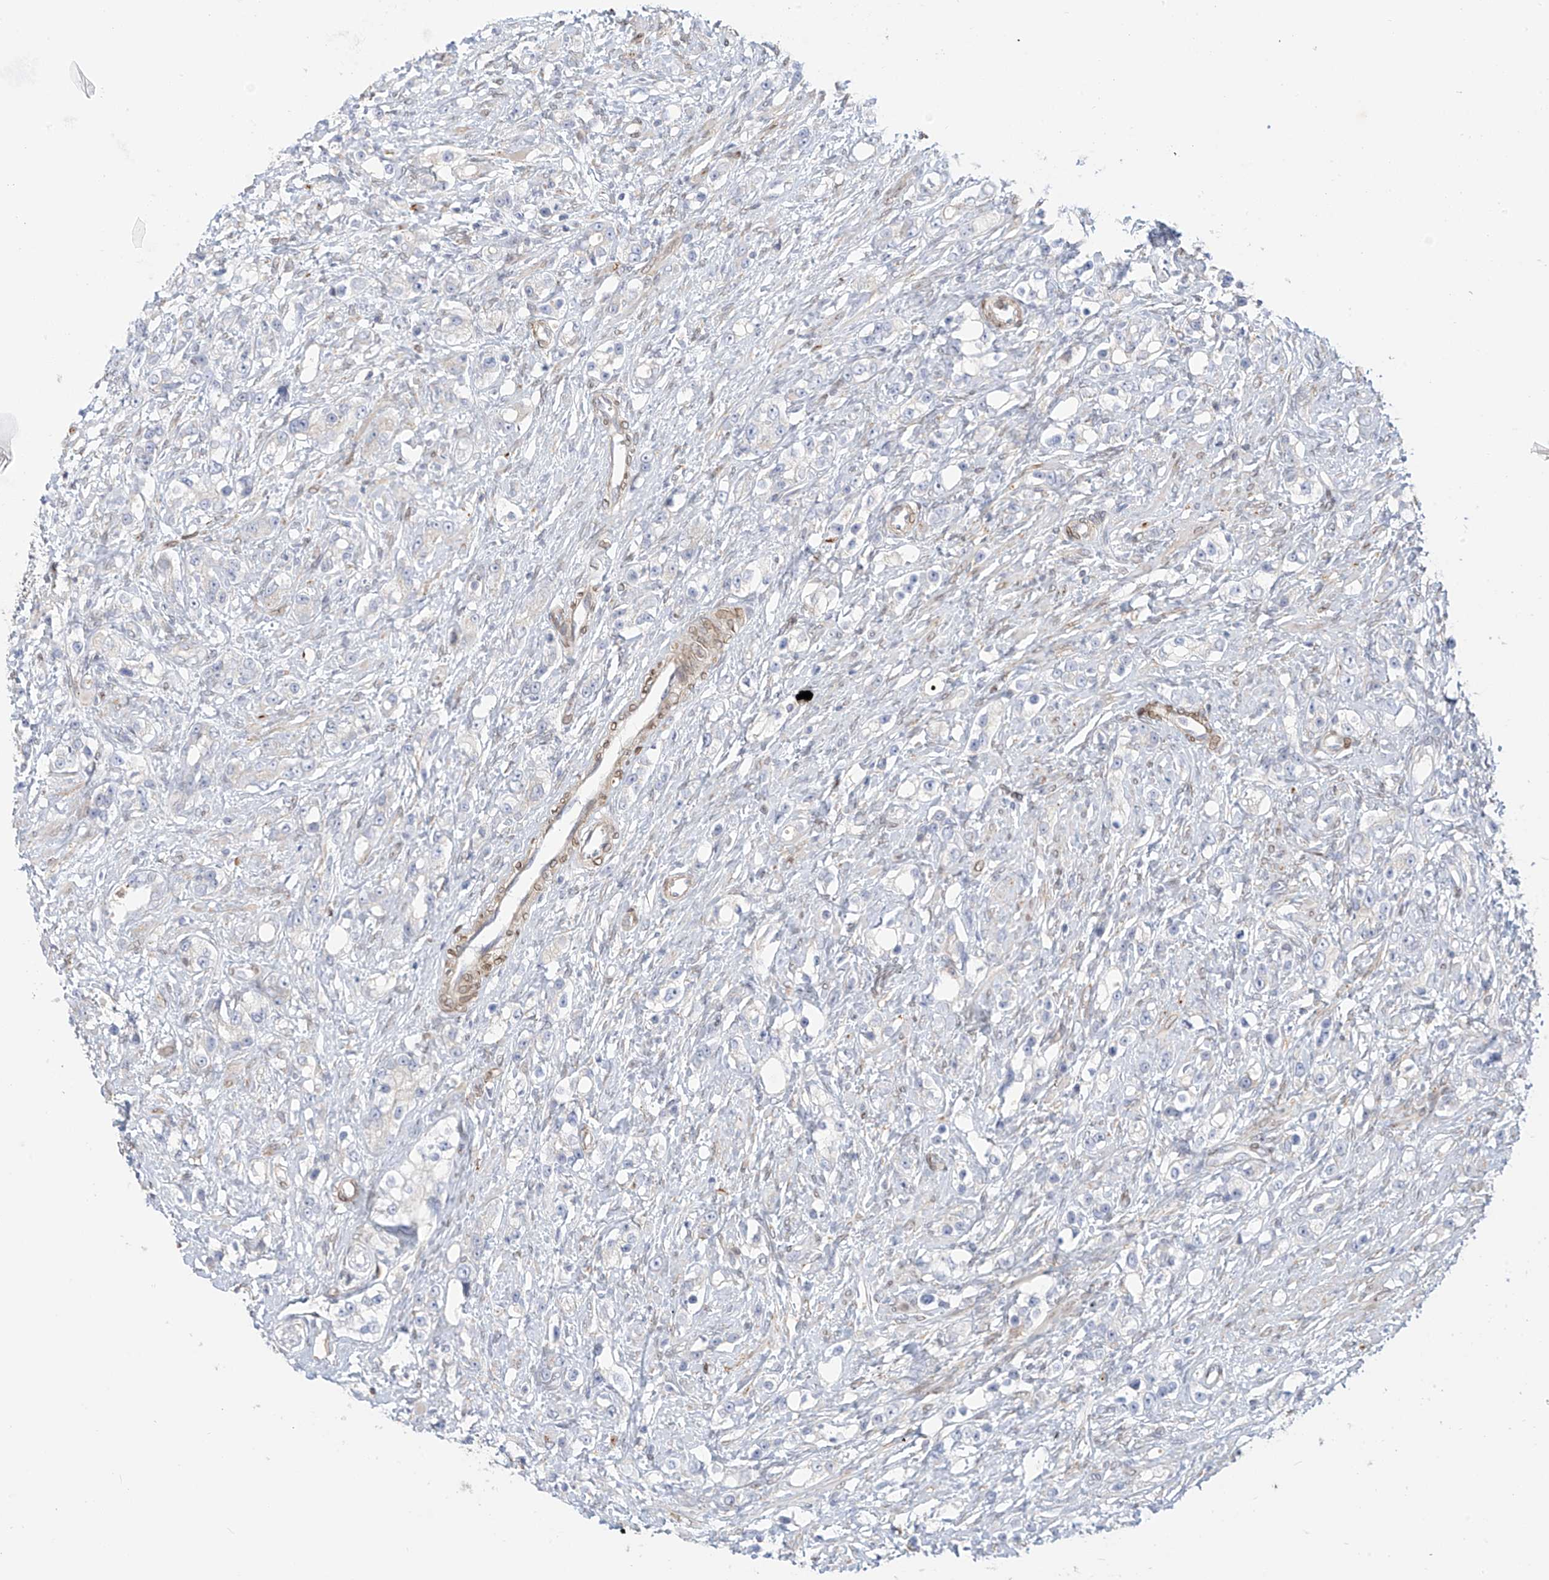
{"staining": {"intensity": "negative", "quantity": "none", "location": "none"}, "tissue": "prostate cancer", "cell_type": "Tumor cells", "image_type": "cancer", "snomed": [{"axis": "morphology", "description": "Adenocarcinoma, High grade"}, {"axis": "topography", "description": "Prostate"}], "caption": "DAB immunohistochemical staining of prostate cancer exhibits no significant staining in tumor cells. (Stains: DAB (3,3'-diaminobenzidine) immunohistochemistry with hematoxylin counter stain, Microscopy: brightfield microscopy at high magnification).", "gene": "PCYOX1", "patient": {"sex": "male", "age": 63}}